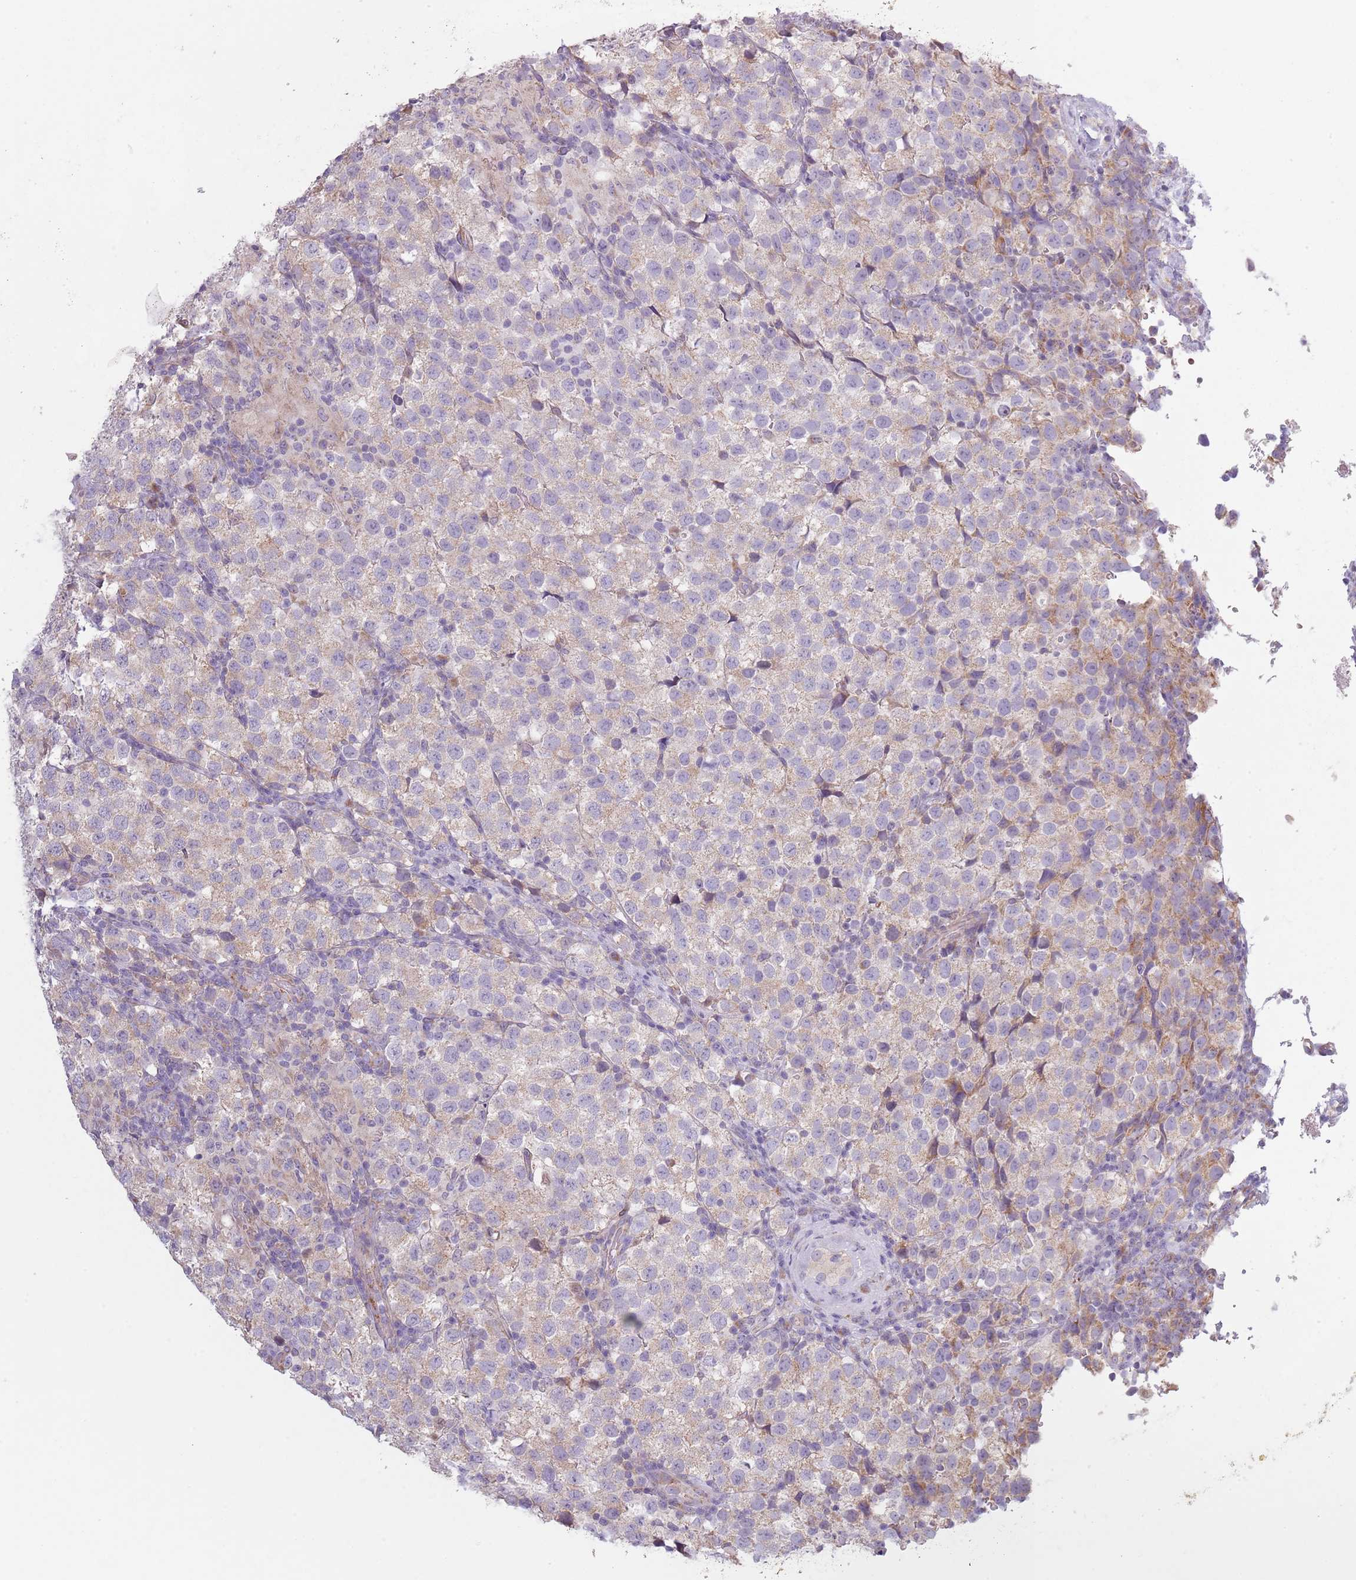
{"staining": {"intensity": "weak", "quantity": "<25%", "location": "cytoplasmic/membranous"}, "tissue": "testis cancer", "cell_type": "Tumor cells", "image_type": "cancer", "snomed": [{"axis": "morphology", "description": "Seminoma, NOS"}, {"axis": "topography", "description": "Testis"}], "caption": "This is a micrograph of immunohistochemistry staining of seminoma (testis), which shows no positivity in tumor cells.", "gene": "COQ5", "patient": {"sex": "male", "age": 34}}